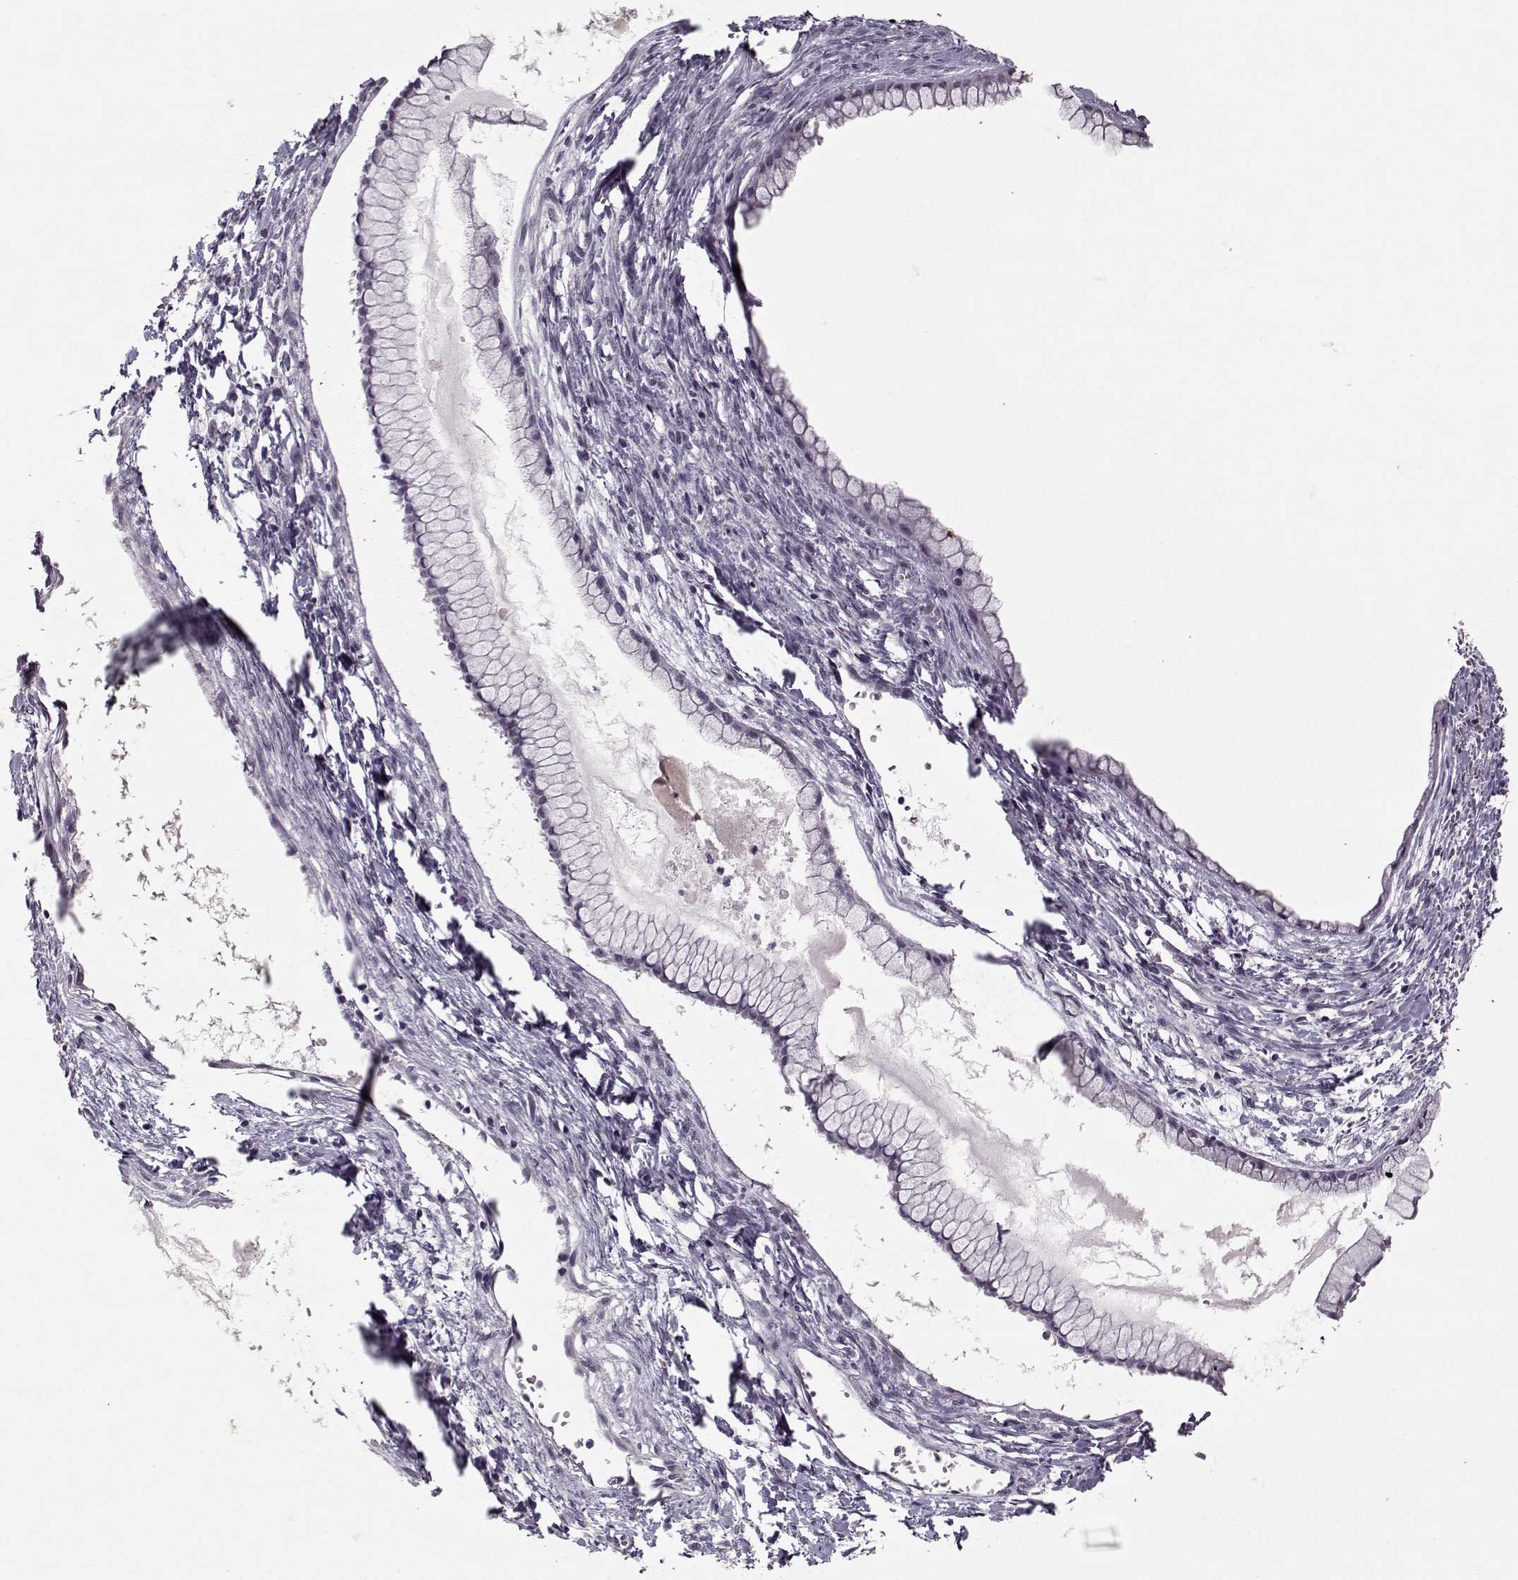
{"staining": {"intensity": "negative", "quantity": "none", "location": "none"}, "tissue": "ovarian cancer", "cell_type": "Tumor cells", "image_type": "cancer", "snomed": [{"axis": "morphology", "description": "Cystadenocarcinoma, mucinous, NOS"}, {"axis": "topography", "description": "Ovary"}], "caption": "Ovarian cancer (mucinous cystadenocarcinoma) stained for a protein using IHC exhibits no positivity tumor cells.", "gene": "KRT9", "patient": {"sex": "female", "age": 41}}